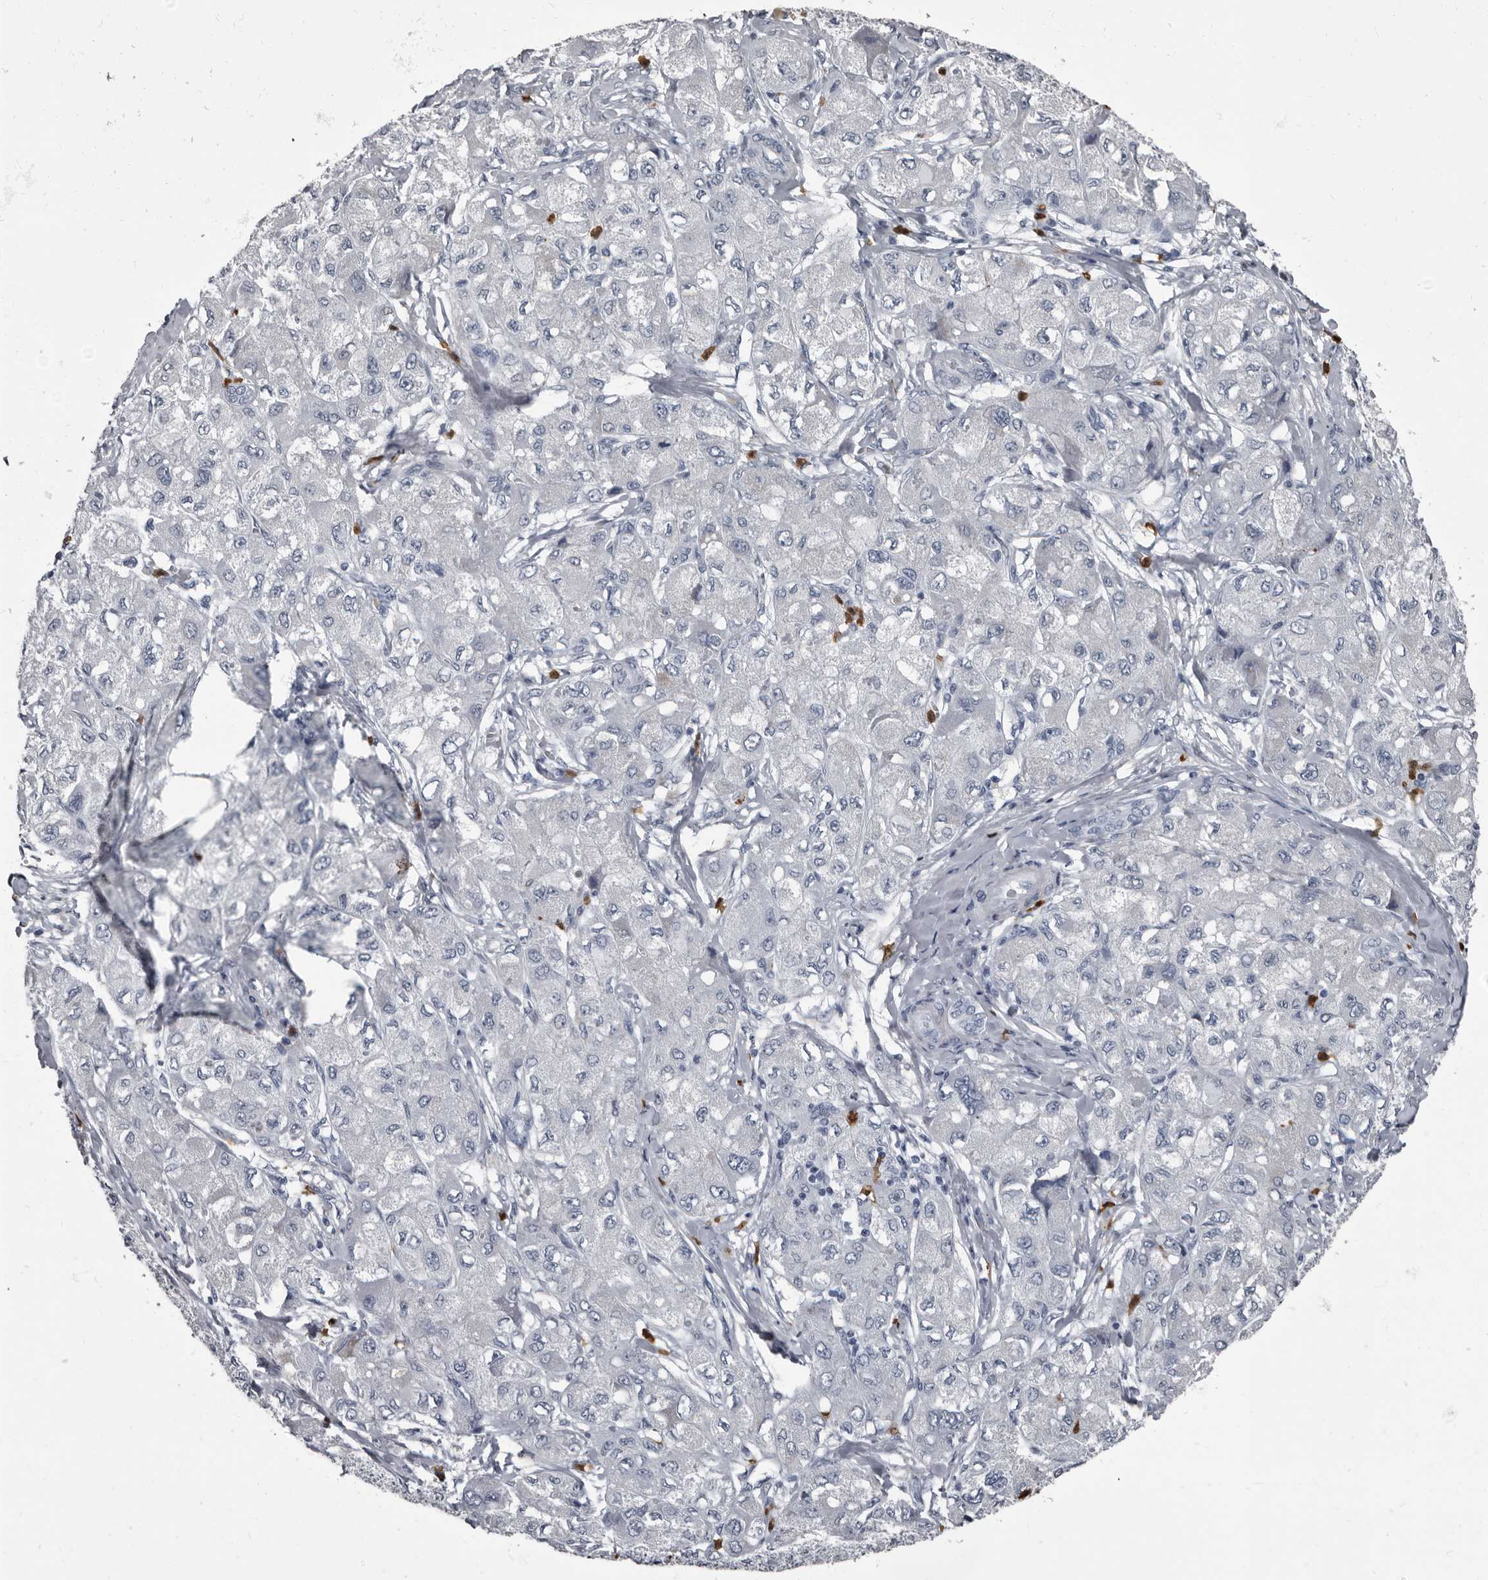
{"staining": {"intensity": "negative", "quantity": "none", "location": "none"}, "tissue": "liver cancer", "cell_type": "Tumor cells", "image_type": "cancer", "snomed": [{"axis": "morphology", "description": "Carcinoma, Hepatocellular, NOS"}, {"axis": "topography", "description": "Liver"}], "caption": "This is an immunohistochemistry (IHC) image of hepatocellular carcinoma (liver). There is no positivity in tumor cells.", "gene": "TPD52L1", "patient": {"sex": "male", "age": 80}}